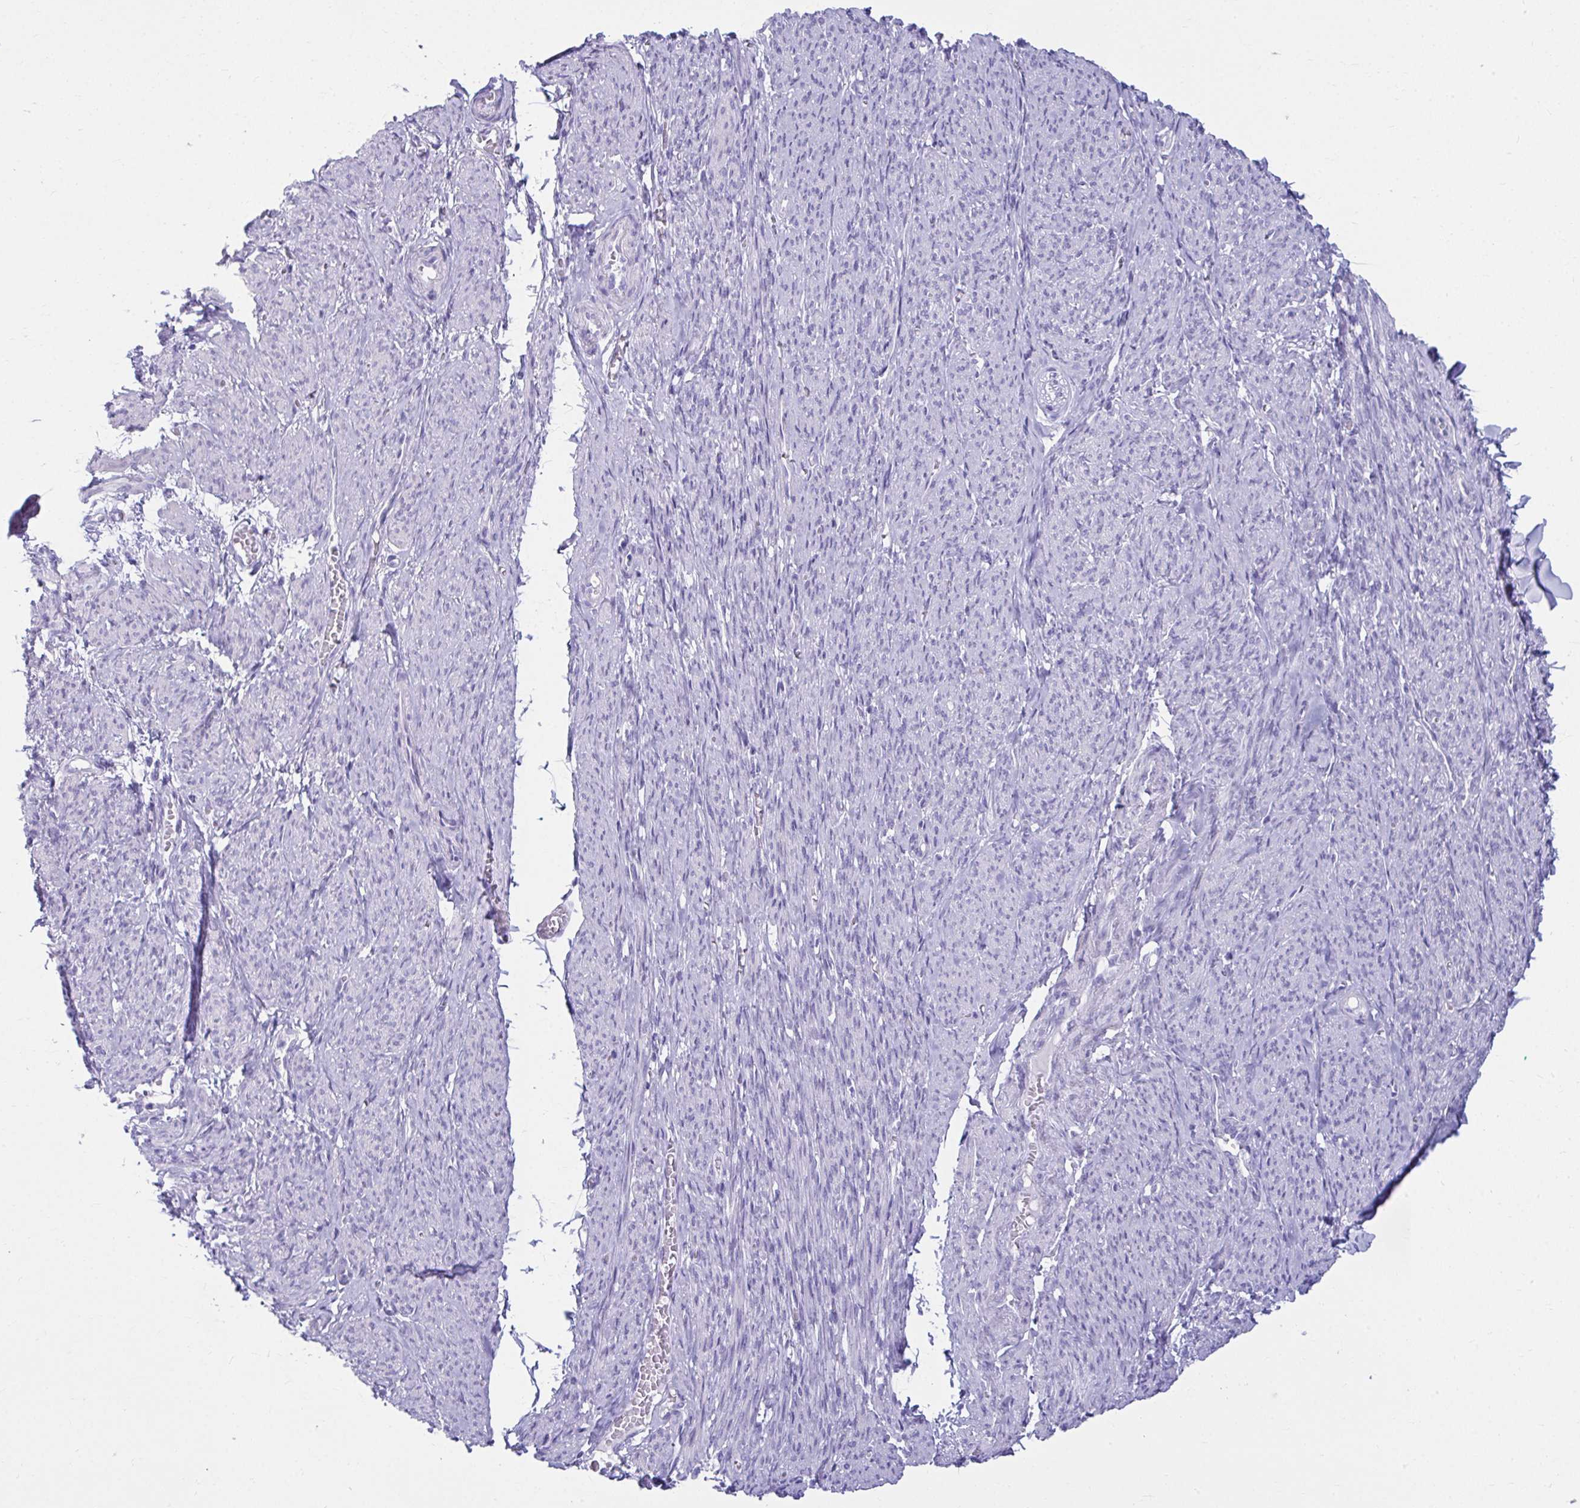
{"staining": {"intensity": "negative", "quantity": "none", "location": "none"}, "tissue": "smooth muscle", "cell_type": "Smooth muscle cells", "image_type": "normal", "snomed": [{"axis": "morphology", "description": "Normal tissue, NOS"}, {"axis": "topography", "description": "Smooth muscle"}], "caption": "Immunohistochemistry (IHC) of normal smooth muscle reveals no expression in smooth muscle cells.", "gene": "ATP4B", "patient": {"sex": "female", "age": 65}}